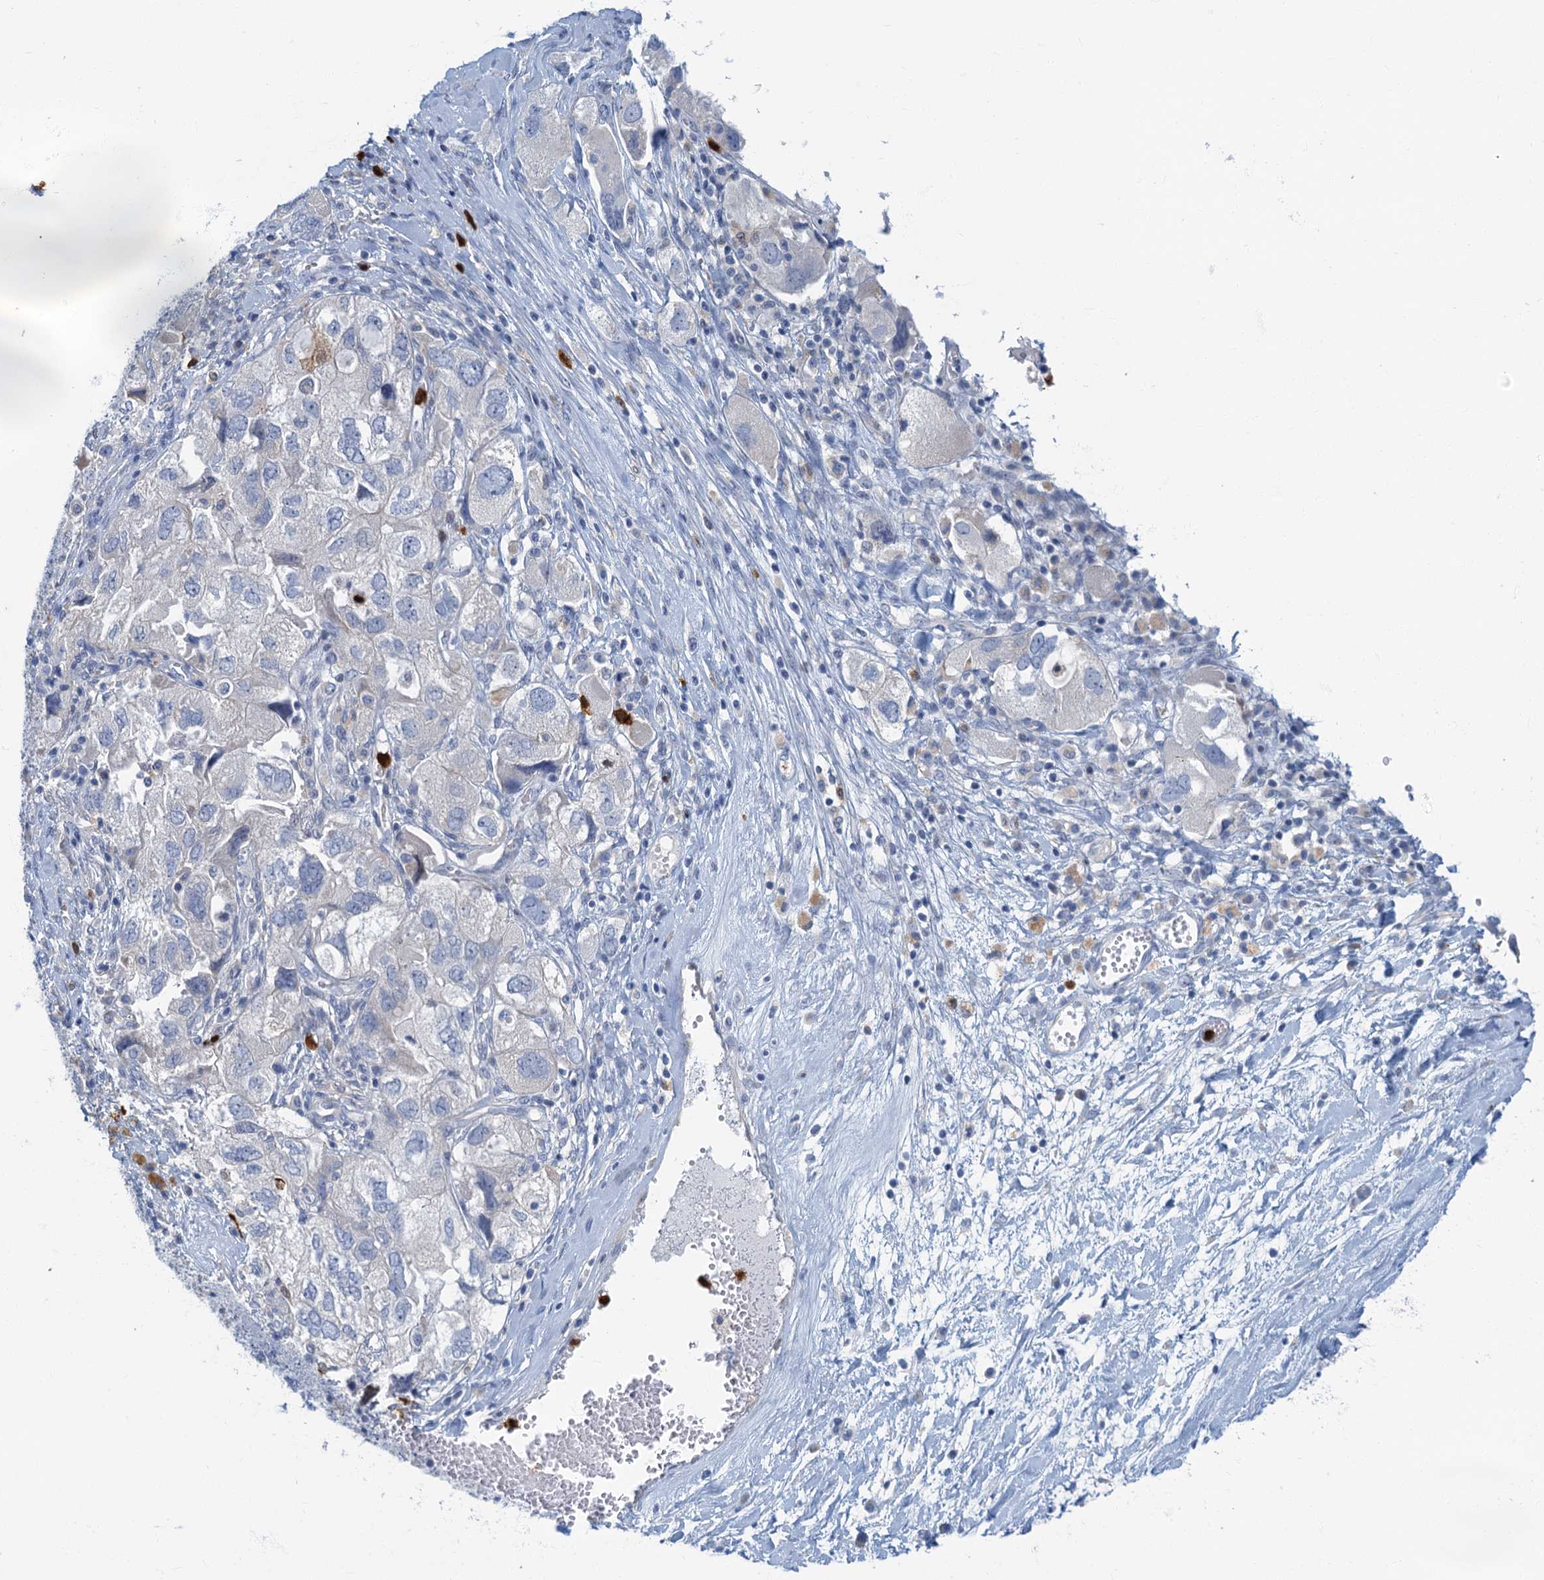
{"staining": {"intensity": "negative", "quantity": "none", "location": "none"}, "tissue": "ovarian cancer", "cell_type": "Tumor cells", "image_type": "cancer", "snomed": [{"axis": "morphology", "description": "Carcinoma, NOS"}, {"axis": "morphology", "description": "Cystadenocarcinoma, serous, NOS"}, {"axis": "topography", "description": "Ovary"}], "caption": "Tumor cells are negative for protein expression in human ovarian carcinoma.", "gene": "ANKDD1A", "patient": {"sex": "female", "age": 69}}